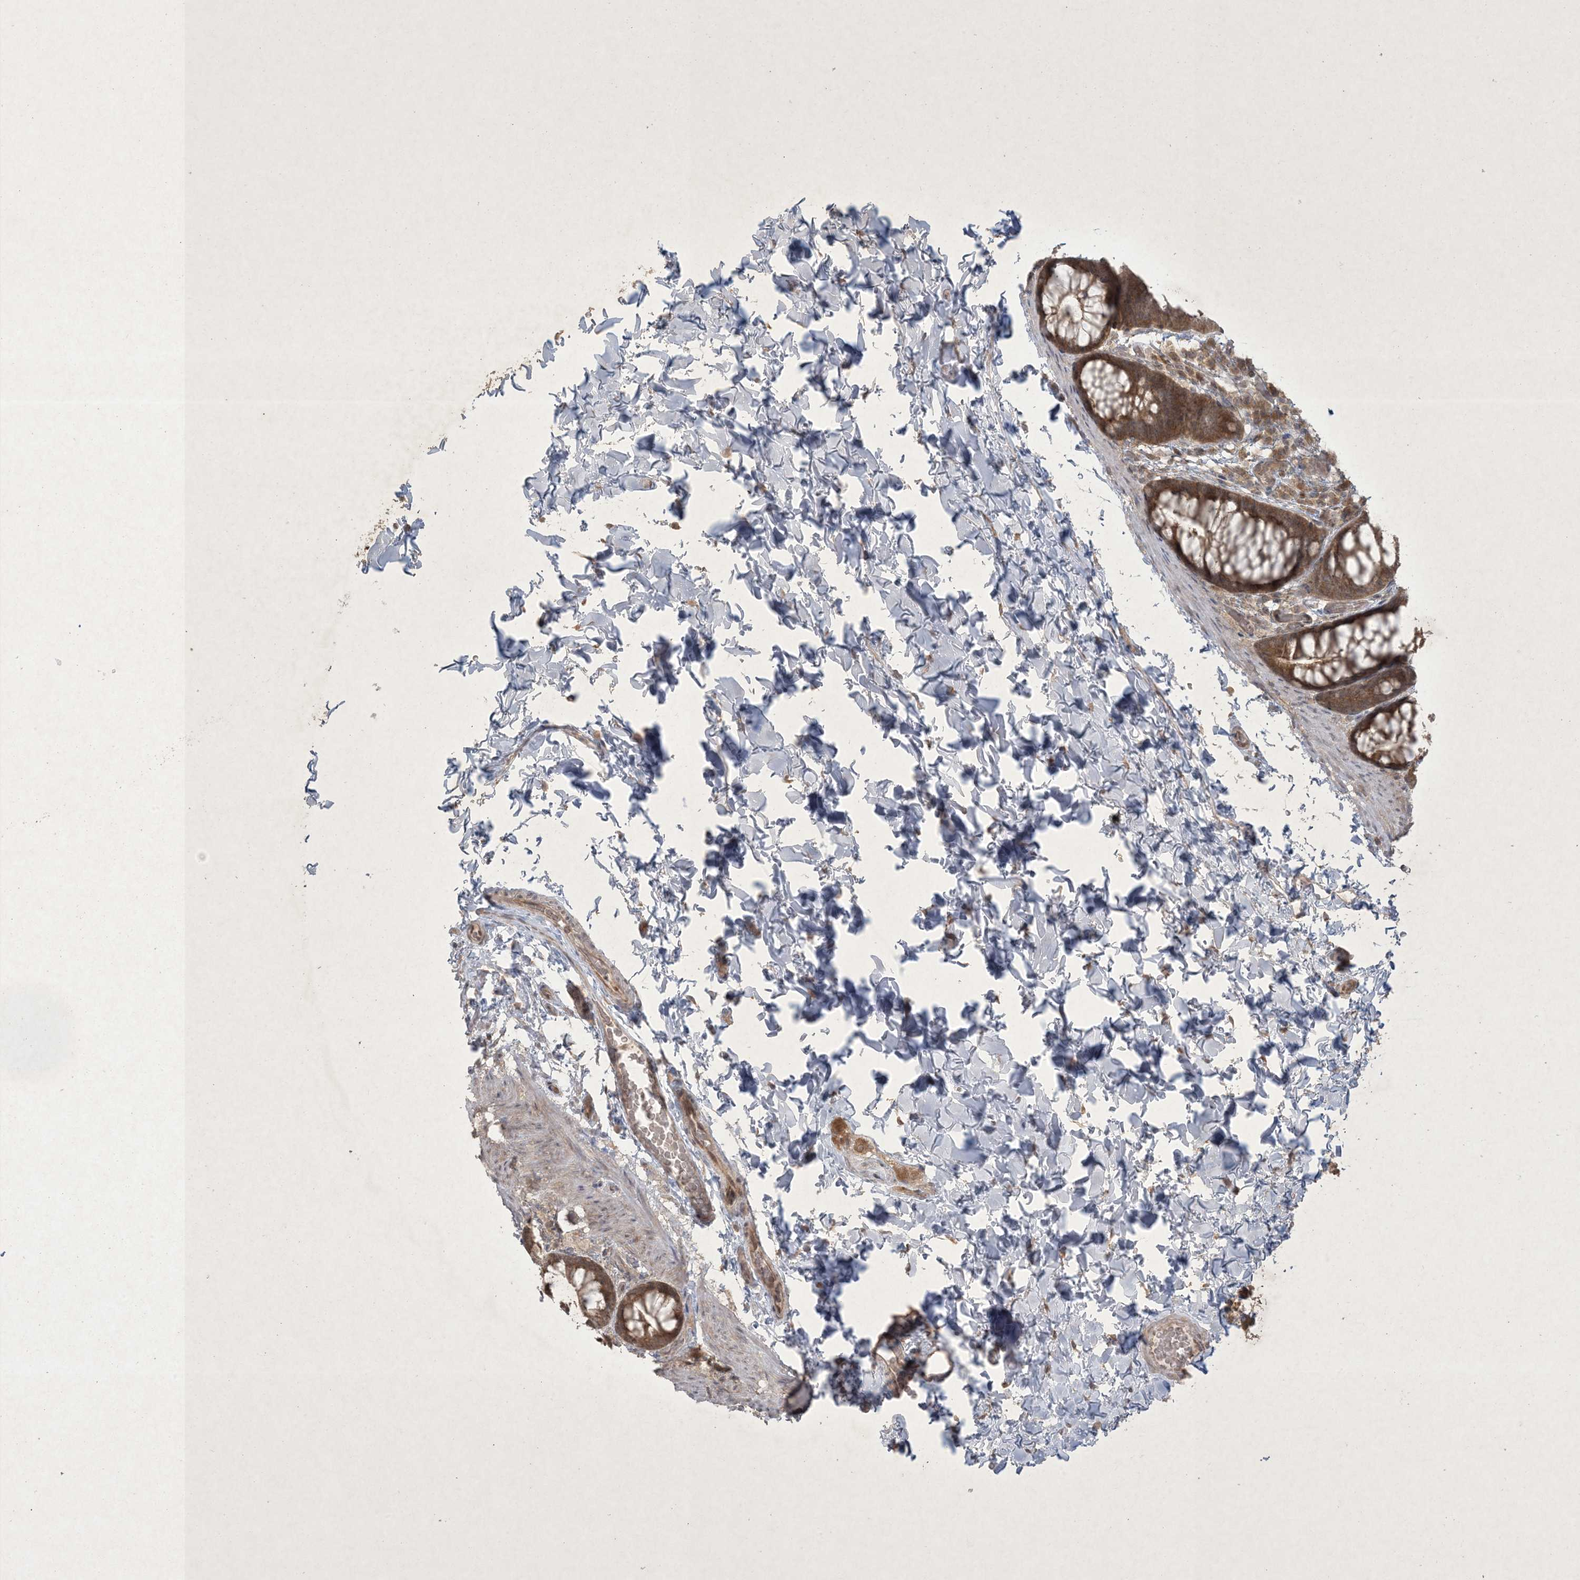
{"staining": {"intensity": "moderate", "quantity": ">75%", "location": "cytoplasmic/membranous"}, "tissue": "colon", "cell_type": "Endothelial cells", "image_type": "normal", "snomed": [{"axis": "morphology", "description": "Normal tissue, NOS"}, {"axis": "topography", "description": "Colon"}], "caption": "This image demonstrates immunohistochemistry staining of unremarkable human colon, with medium moderate cytoplasmic/membranous positivity in about >75% of endothelial cells.", "gene": "NRBP2", "patient": {"sex": "male", "age": 47}}